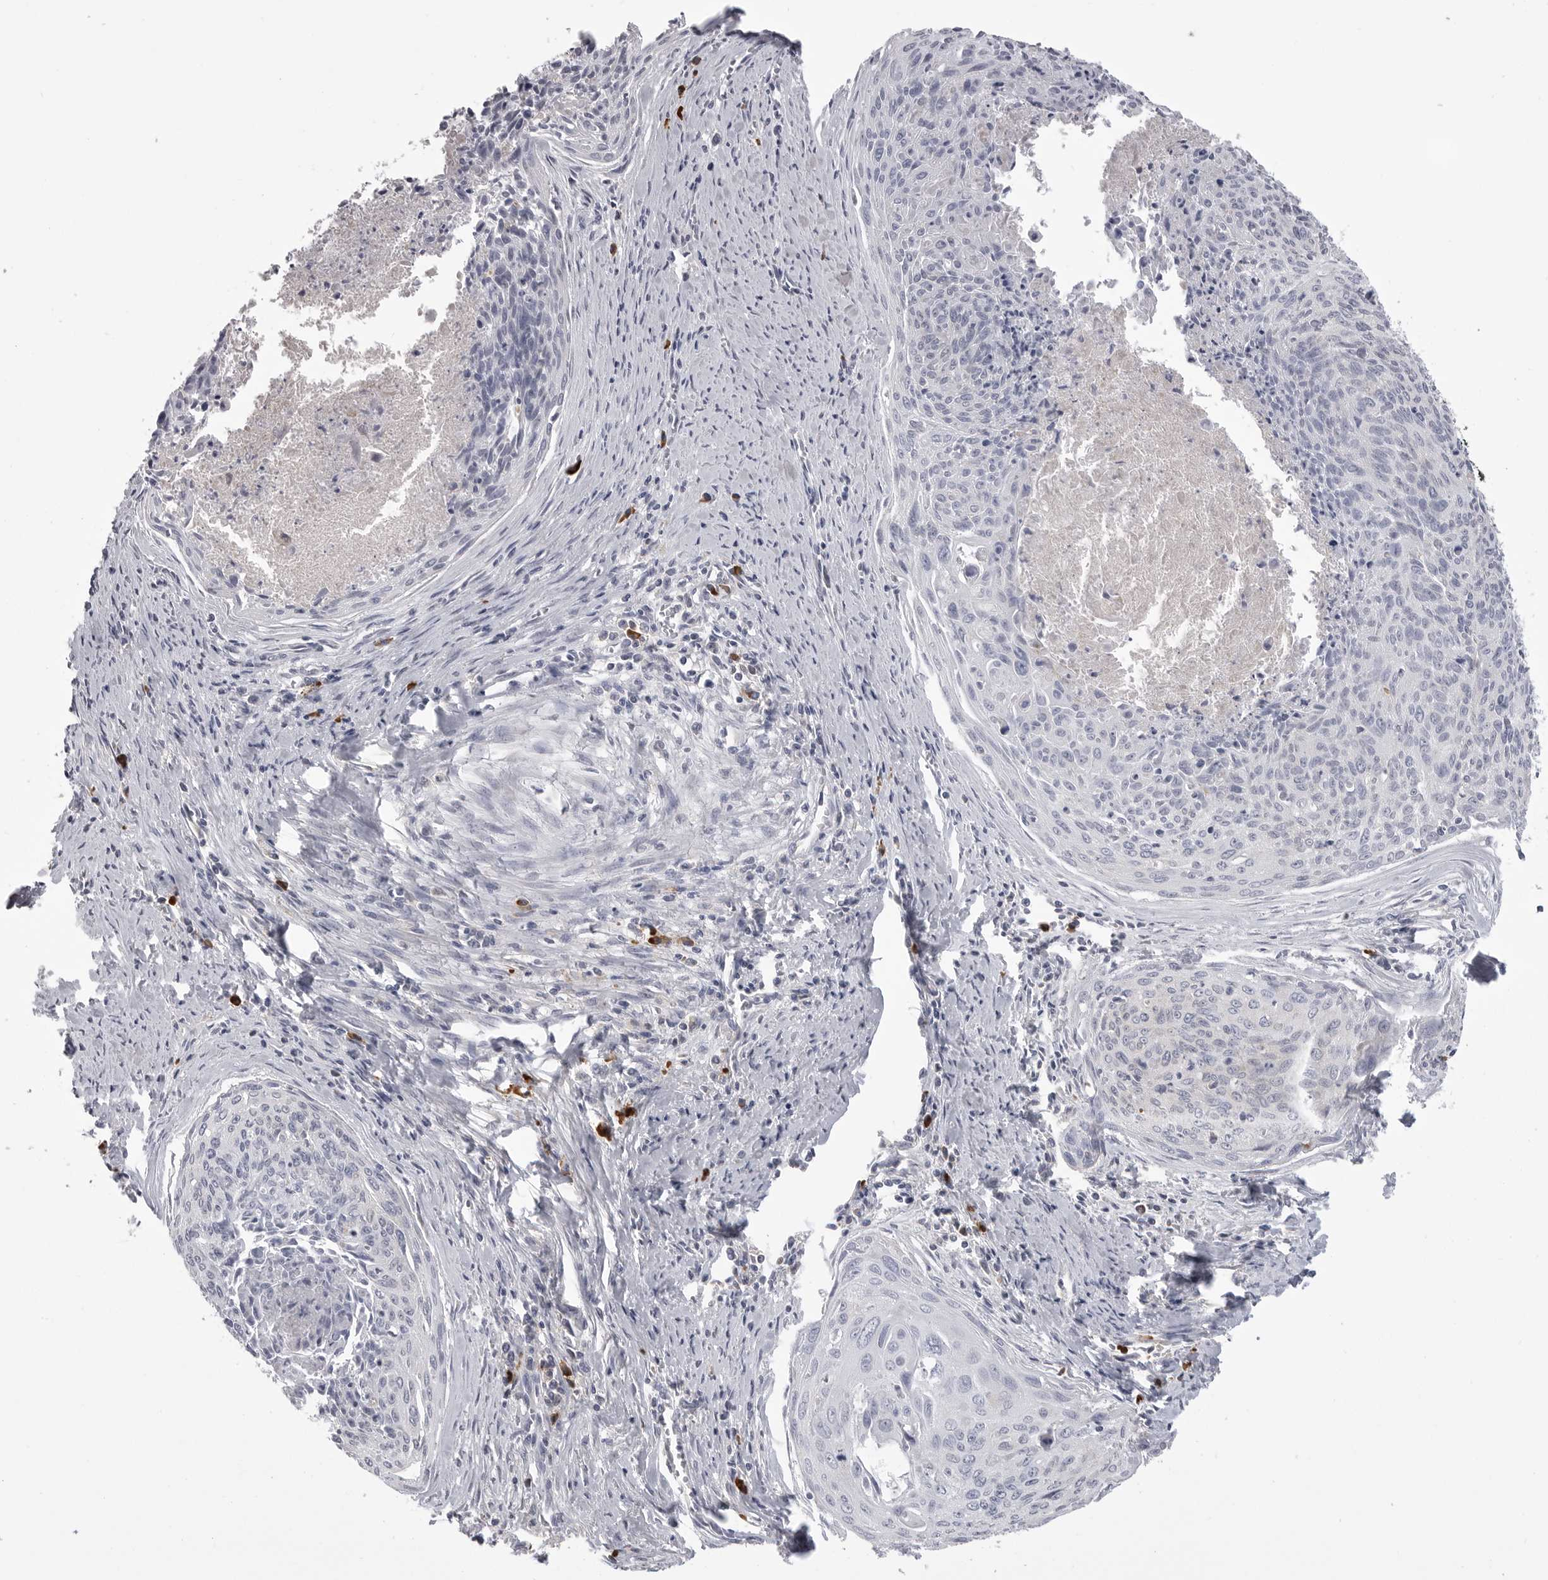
{"staining": {"intensity": "negative", "quantity": "none", "location": "none"}, "tissue": "cervical cancer", "cell_type": "Tumor cells", "image_type": "cancer", "snomed": [{"axis": "morphology", "description": "Squamous cell carcinoma, NOS"}, {"axis": "topography", "description": "Cervix"}], "caption": "Squamous cell carcinoma (cervical) stained for a protein using IHC displays no expression tumor cells.", "gene": "FKBP2", "patient": {"sex": "female", "age": 55}}